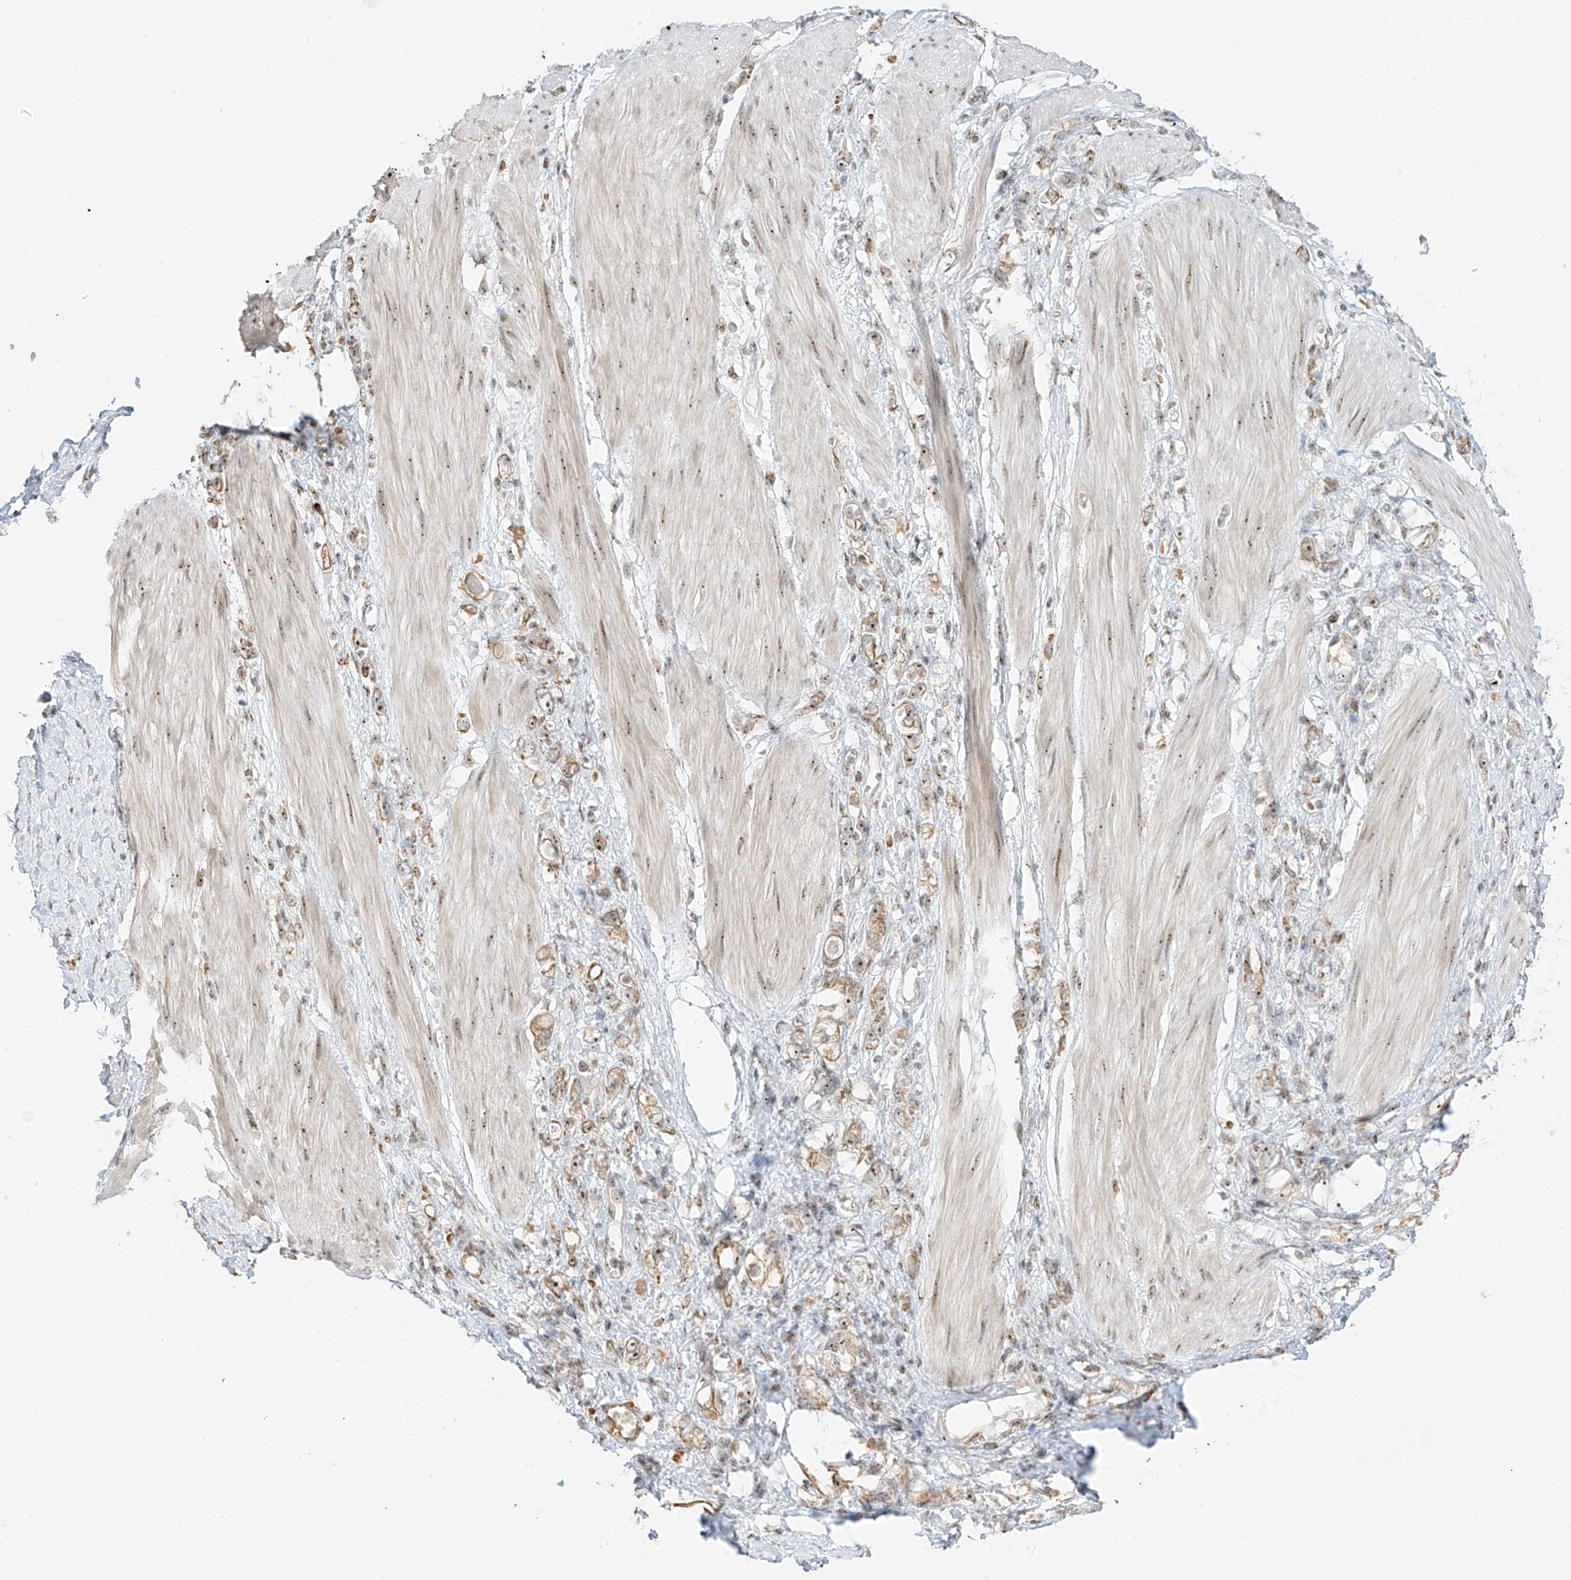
{"staining": {"intensity": "moderate", "quantity": ">75%", "location": "cytoplasmic/membranous,nuclear"}, "tissue": "stomach cancer", "cell_type": "Tumor cells", "image_type": "cancer", "snomed": [{"axis": "morphology", "description": "Adenocarcinoma, NOS"}, {"axis": "topography", "description": "Stomach"}], "caption": "This micrograph demonstrates immunohistochemistry staining of human stomach cancer, with medium moderate cytoplasmic/membranous and nuclear staining in approximately >75% of tumor cells.", "gene": "ZNF512", "patient": {"sex": "female", "age": 76}}